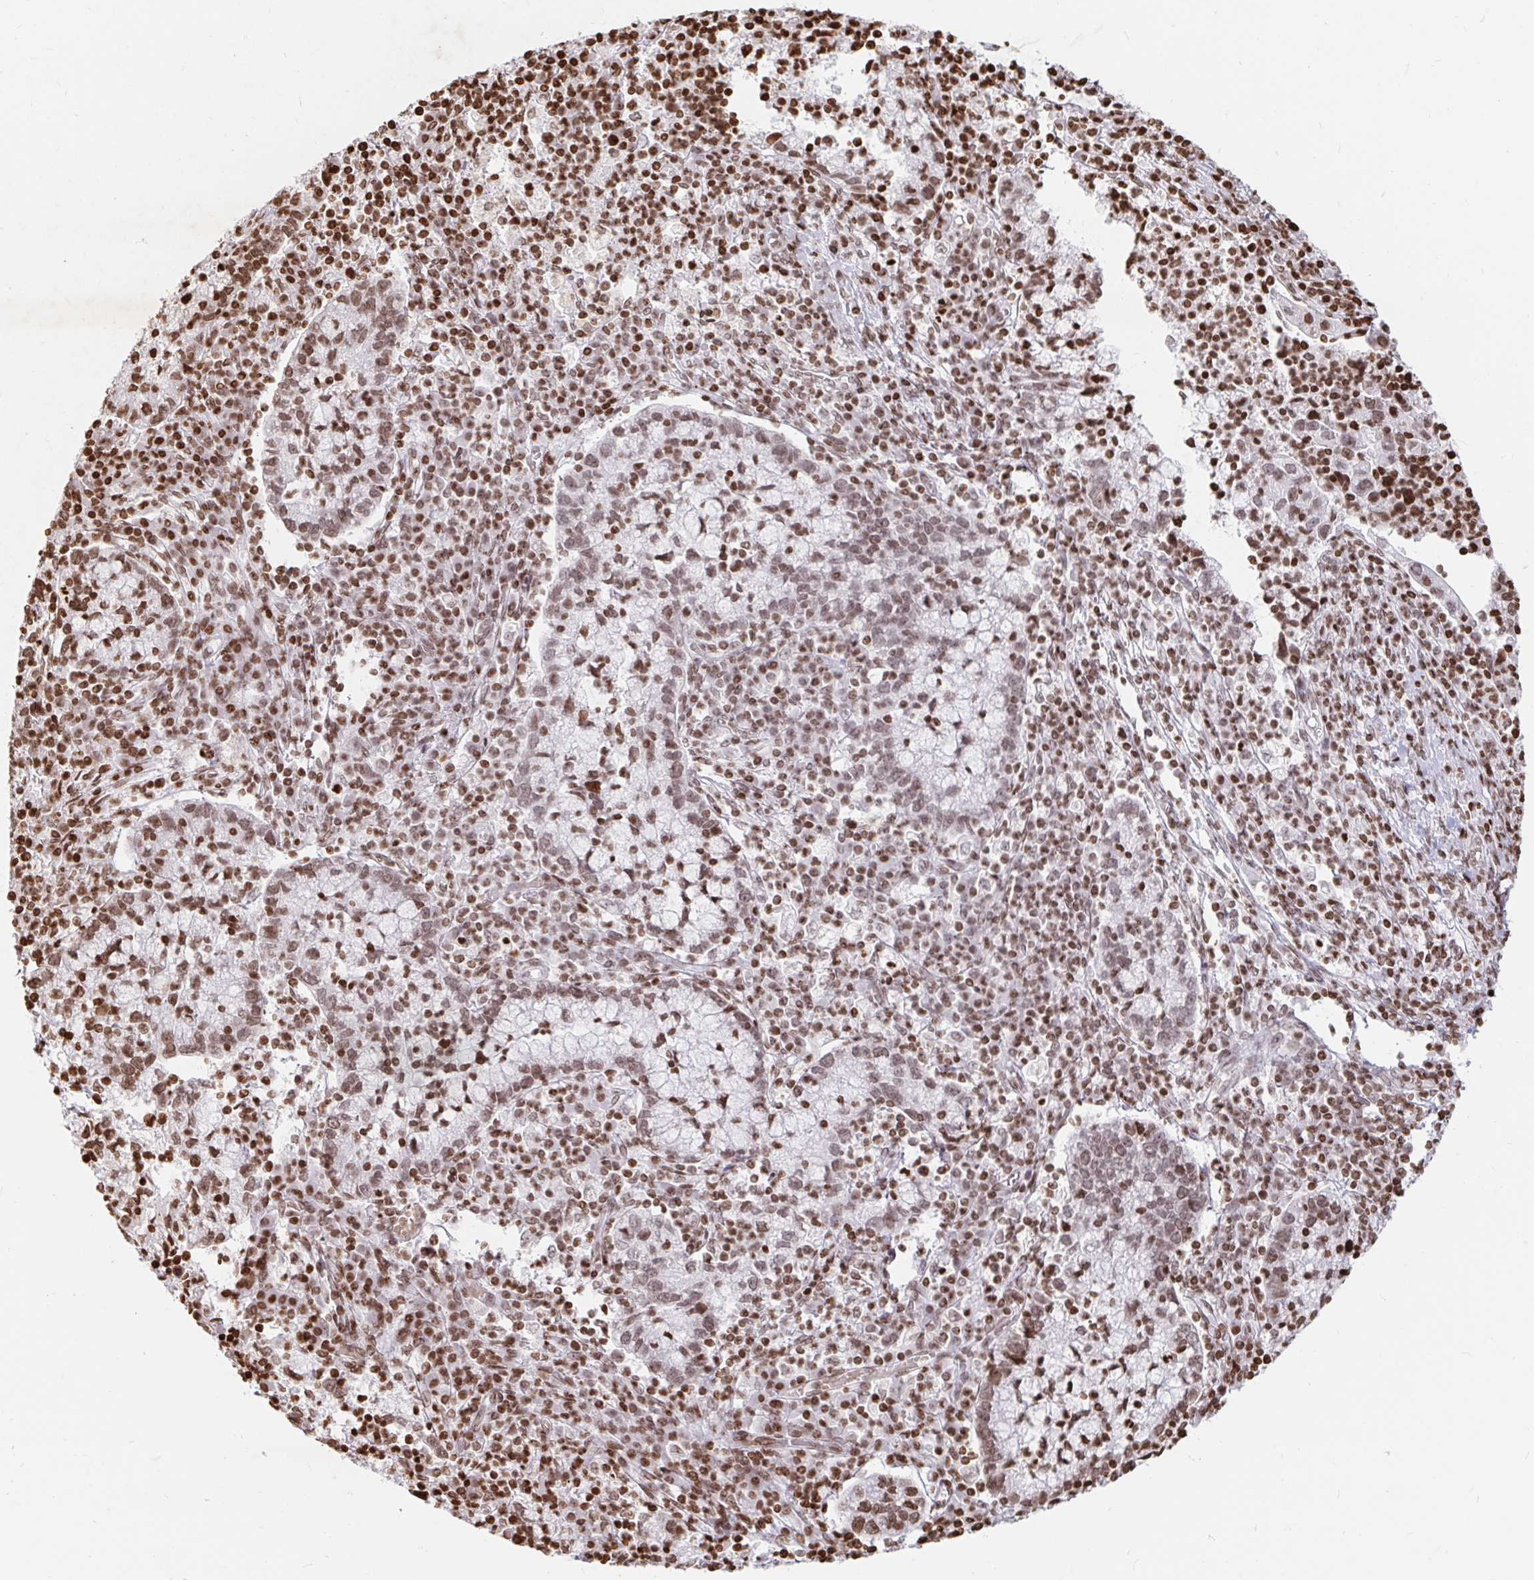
{"staining": {"intensity": "moderate", "quantity": ">75%", "location": "nuclear"}, "tissue": "cervical cancer", "cell_type": "Tumor cells", "image_type": "cancer", "snomed": [{"axis": "morphology", "description": "Normal tissue, NOS"}, {"axis": "morphology", "description": "Adenocarcinoma, NOS"}, {"axis": "topography", "description": "Cervix"}], "caption": "A high-resolution image shows IHC staining of cervical adenocarcinoma, which demonstrates moderate nuclear expression in about >75% of tumor cells. The protein is shown in brown color, while the nuclei are stained blue.", "gene": "H2BC5", "patient": {"sex": "female", "age": 44}}